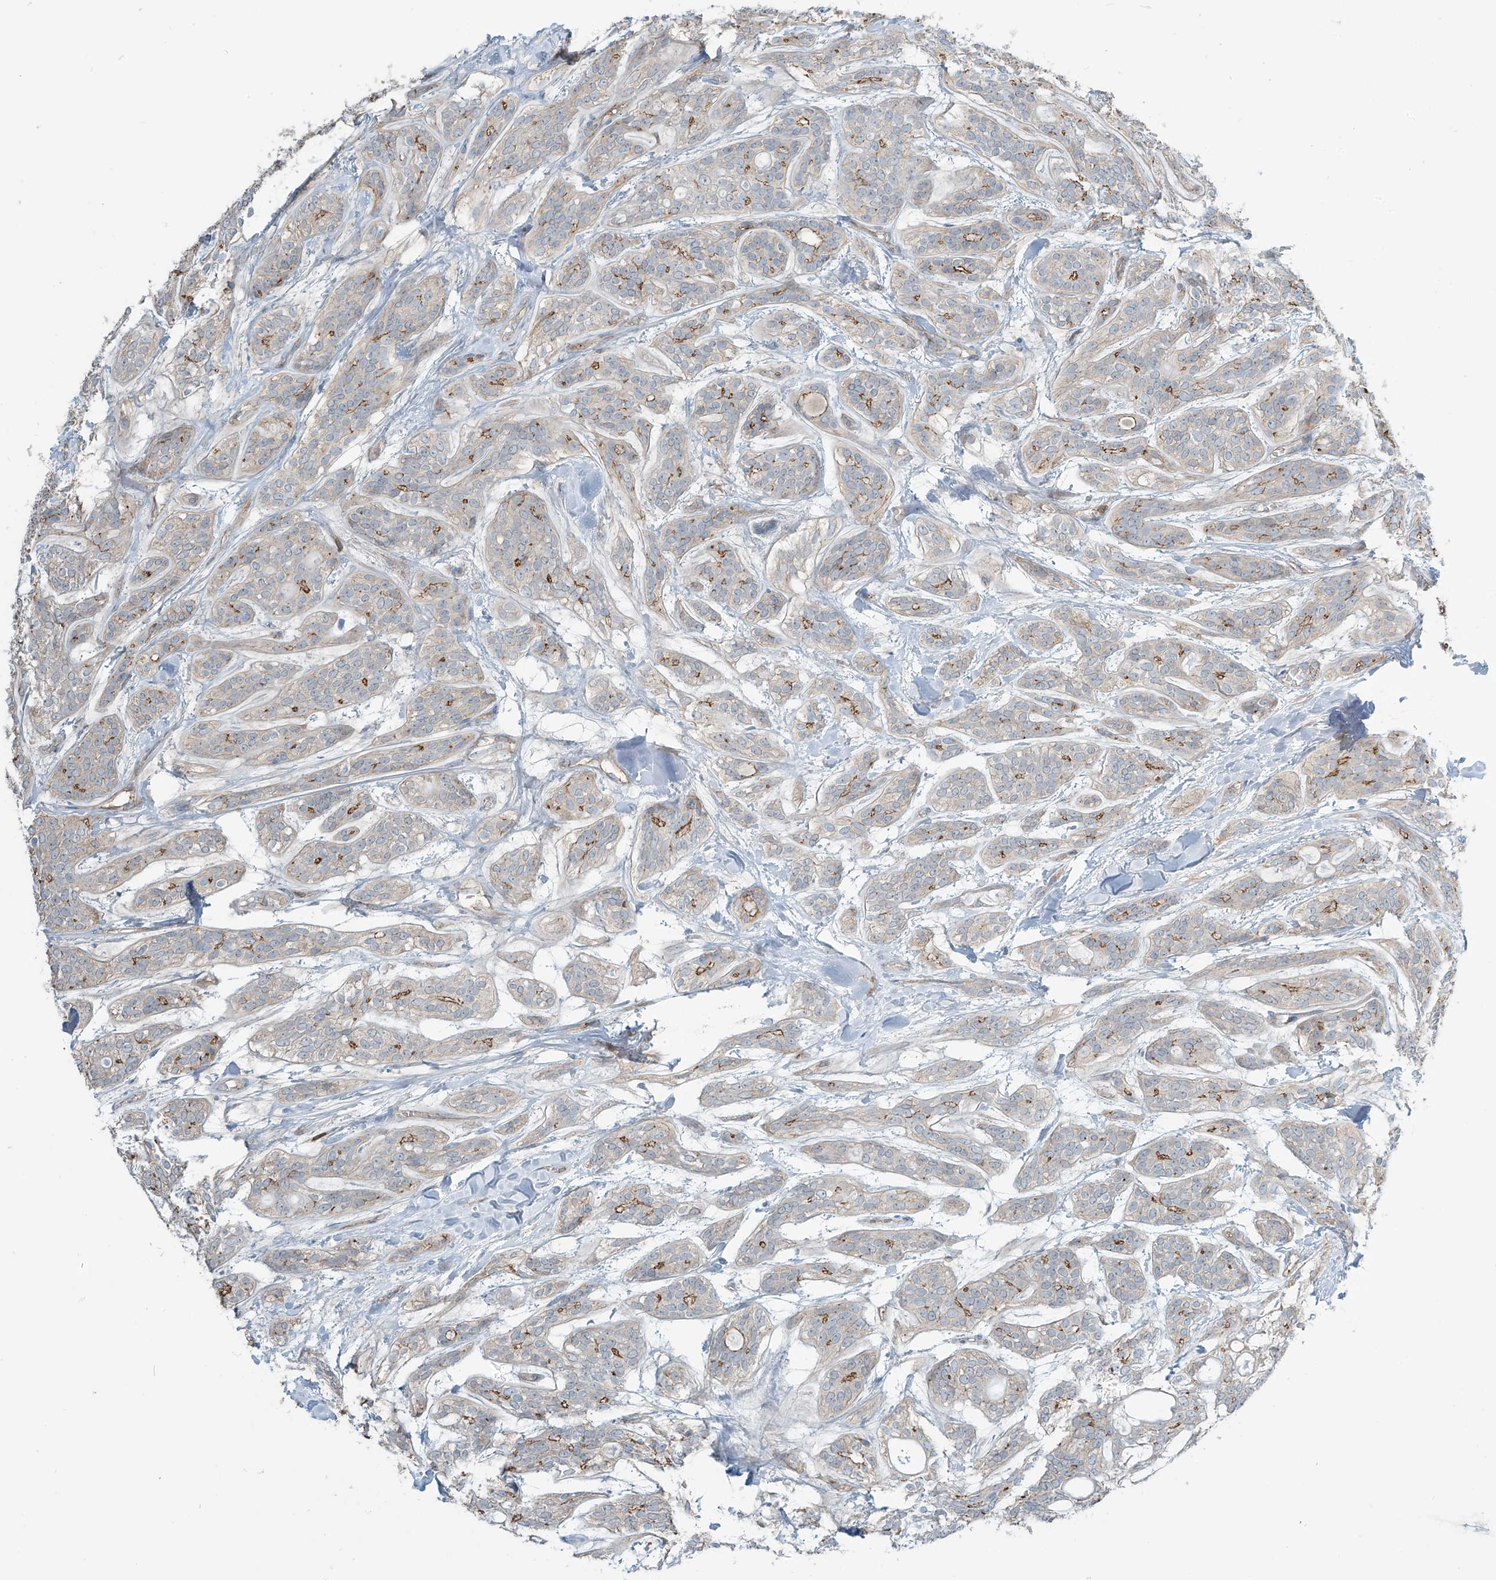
{"staining": {"intensity": "moderate", "quantity": "<25%", "location": "cytoplasmic/membranous"}, "tissue": "head and neck cancer", "cell_type": "Tumor cells", "image_type": "cancer", "snomed": [{"axis": "morphology", "description": "Adenocarcinoma, NOS"}, {"axis": "topography", "description": "Head-Neck"}], "caption": "Immunohistochemical staining of human head and neck cancer (adenocarcinoma) shows low levels of moderate cytoplasmic/membranous protein positivity in about <25% of tumor cells.", "gene": "SLC9A2", "patient": {"sex": "male", "age": 66}}